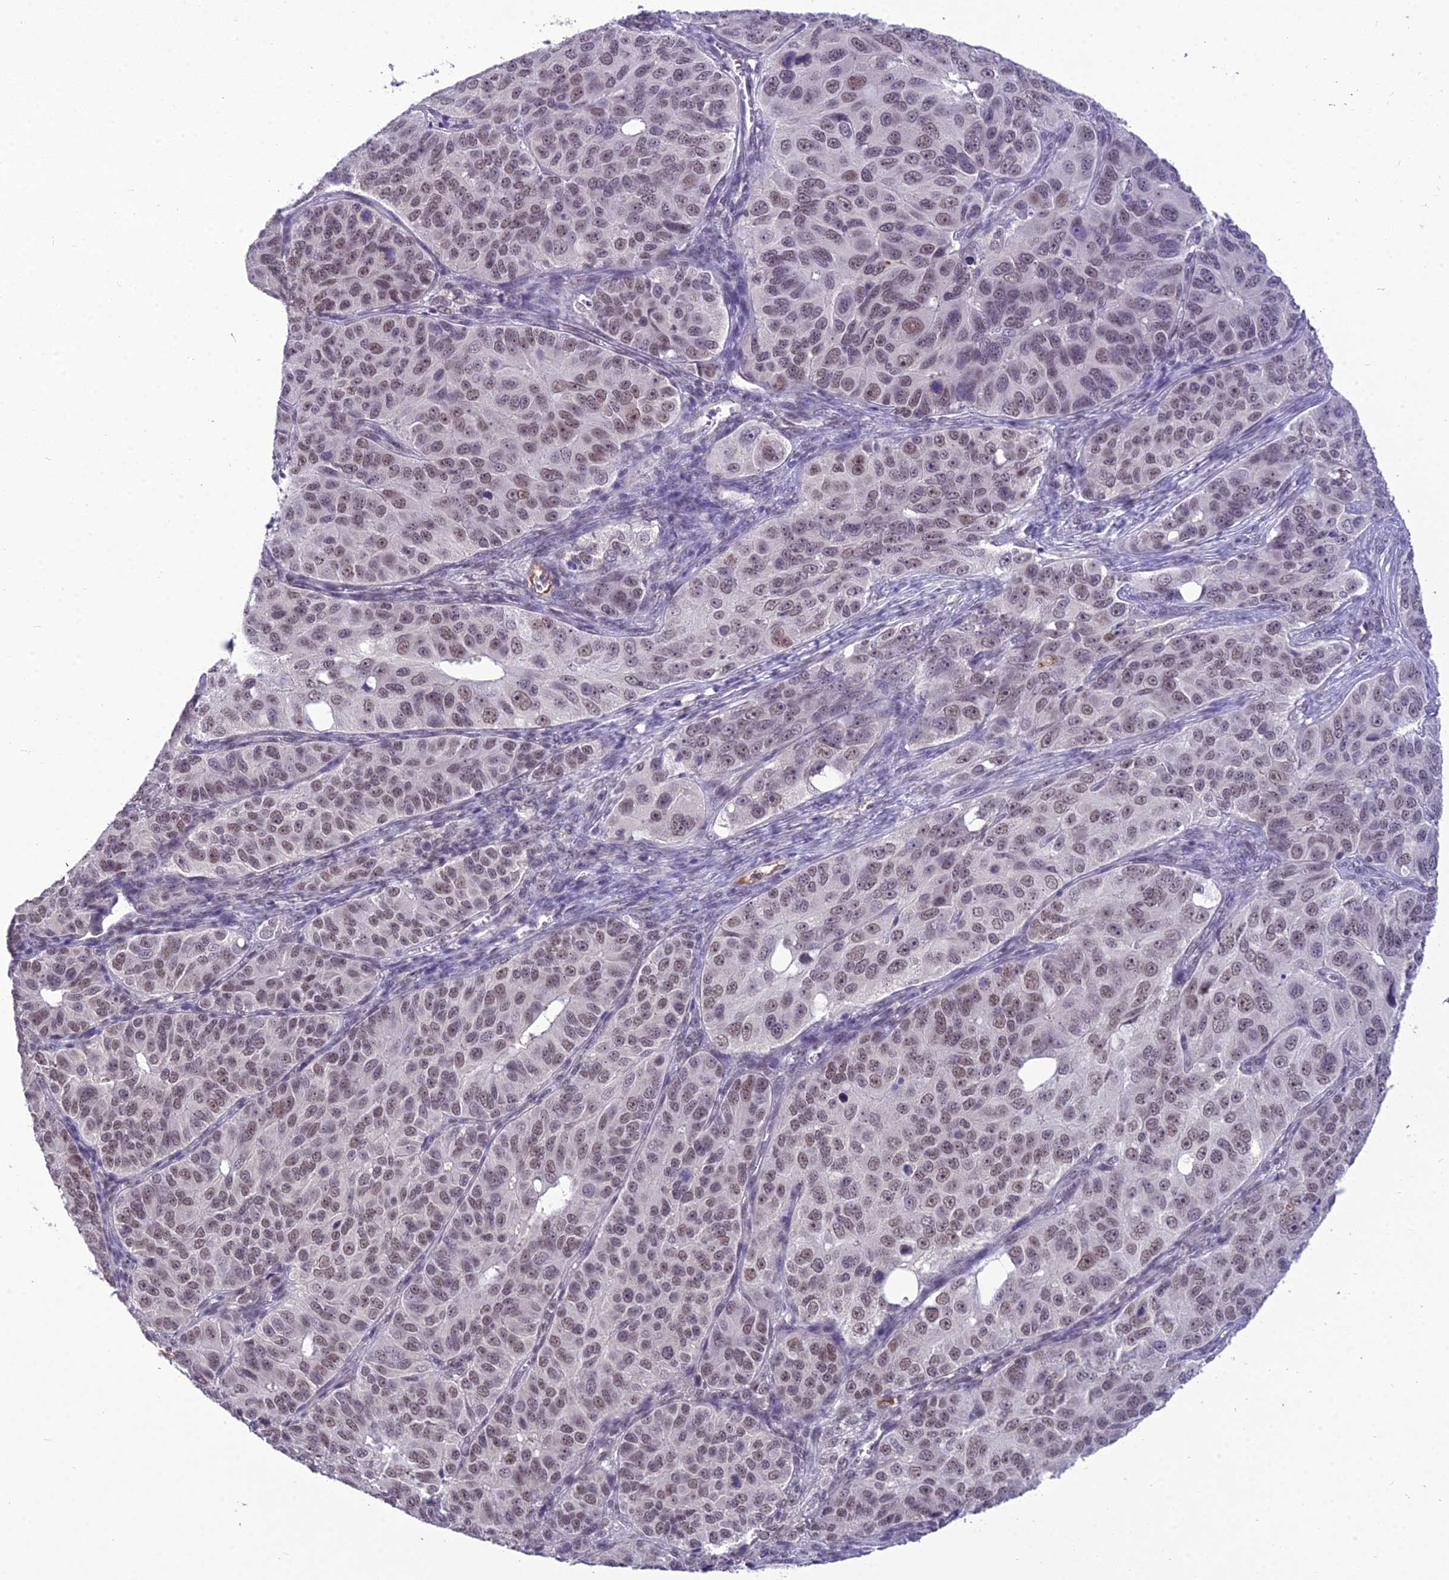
{"staining": {"intensity": "moderate", "quantity": ">75%", "location": "nuclear"}, "tissue": "ovarian cancer", "cell_type": "Tumor cells", "image_type": "cancer", "snomed": [{"axis": "morphology", "description": "Carcinoma, endometroid"}, {"axis": "topography", "description": "Ovary"}], "caption": "Protein analysis of ovarian cancer (endometroid carcinoma) tissue demonstrates moderate nuclear positivity in approximately >75% of tumor cells. The staining was performed using DAB (3,3'-diaminobenzidine) to visualize the protein expression in brown, while the nuclei were stained in blue with hematoxylin (Magnification: 20x).", "gene": "SH3RF3", "patient": {"sex": "female", "age": 51}}